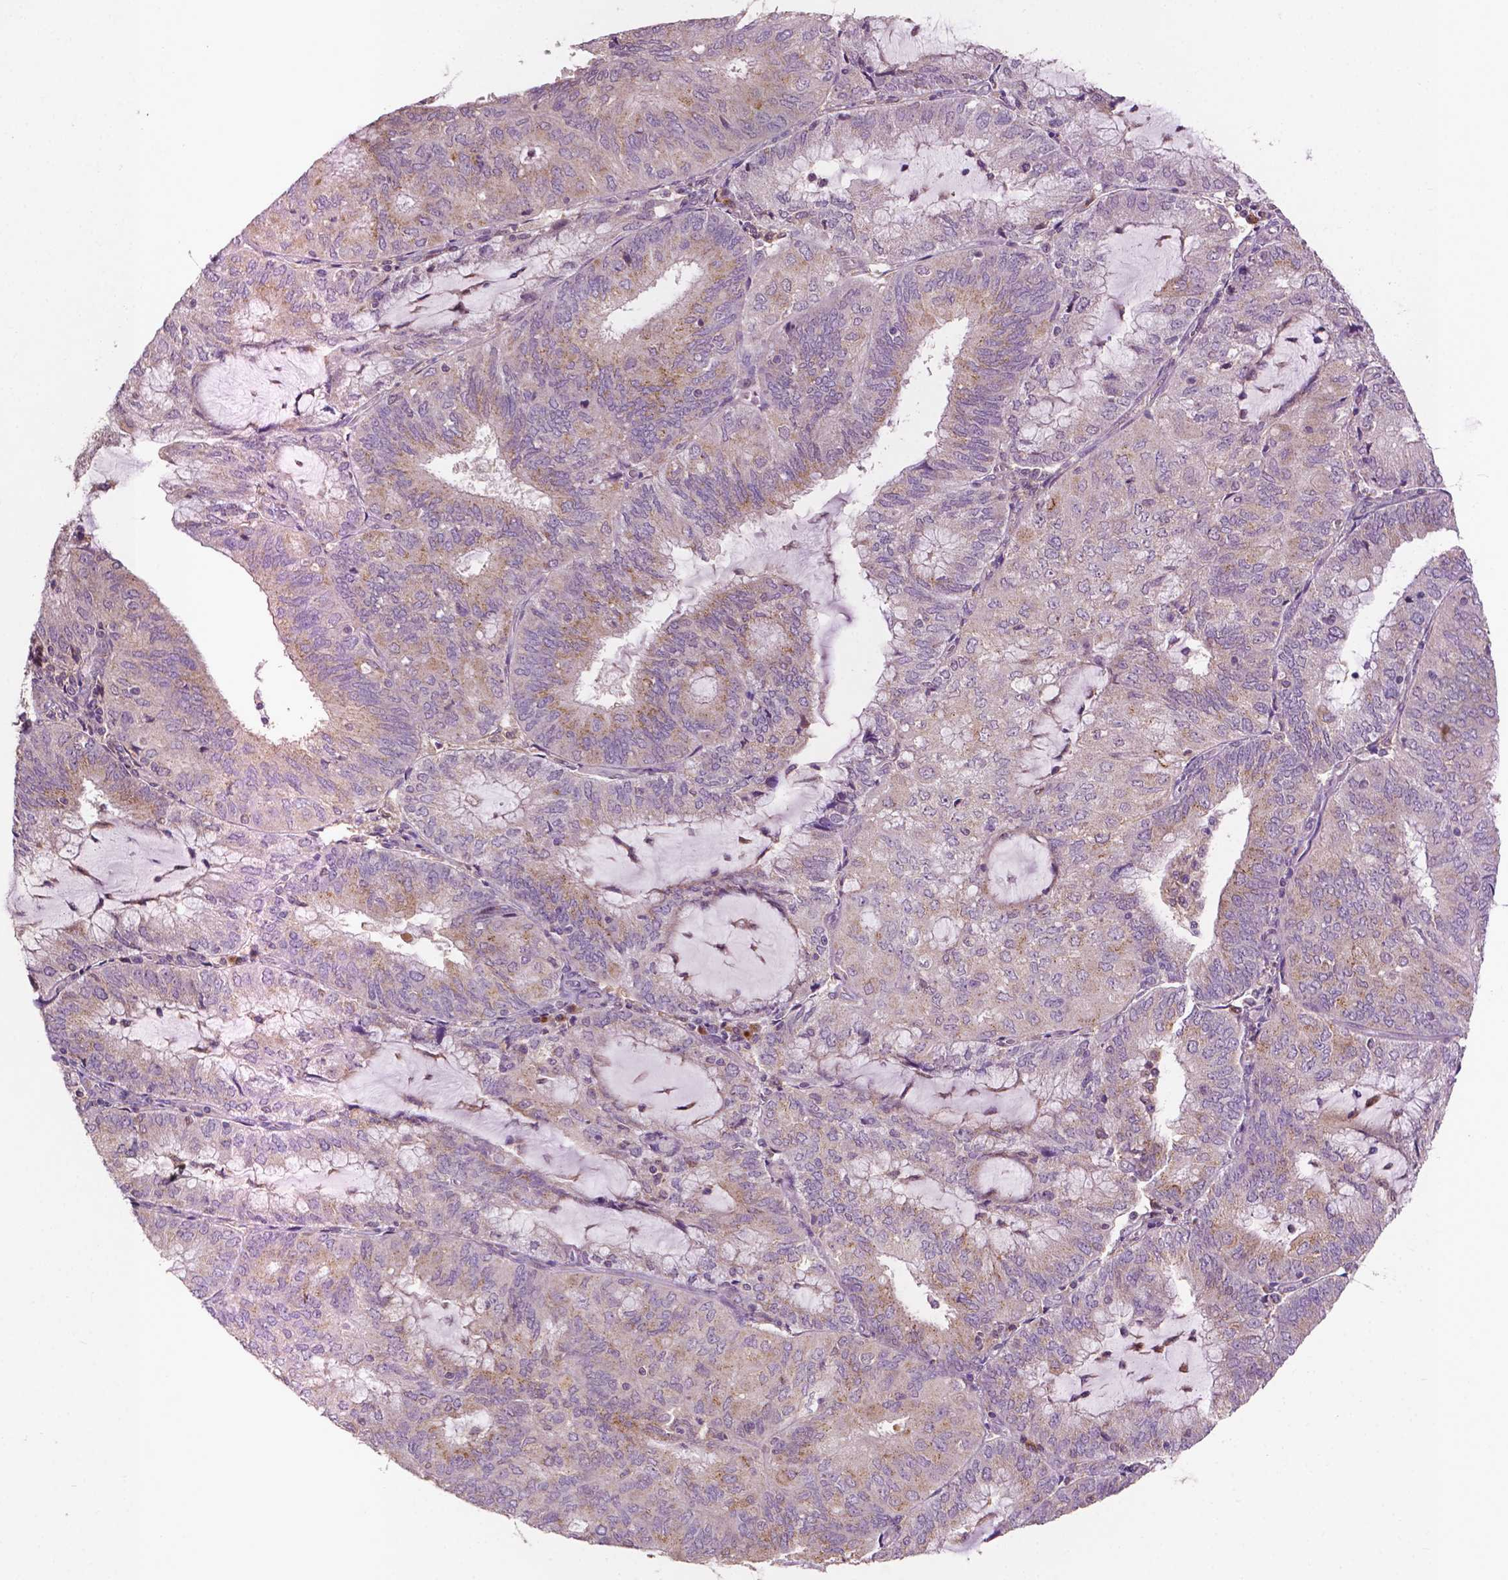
{"staining": {"intensity": "weak", "quantity": "25%-75%", "location": "cytoplasmic/membranous"}, "tissue": "endometrial cancer", "cell_type": "Tumor cells", "image_type": "cancer", "snomed": [{"axis": "morphology", "description": "Adenocarcinoma, NOS"}, {"axis": "topography", "description": "Endometrium"}], "caption": "Endometrial adenocarcinoma was stained to show a protein in brown. There is low levels of weak cytoplasmic/membranous expression in approximately 25%-75% of tumor cells. The staining was performed using DAB (3,3'-diaminobenzidine) to visualize the protein expression in brown, while the nuclei were stained in blue with hematoxylin (Magnification: 20x).", "gene": "EBAG9", "patient": {"sex": "female", "age": 81}}